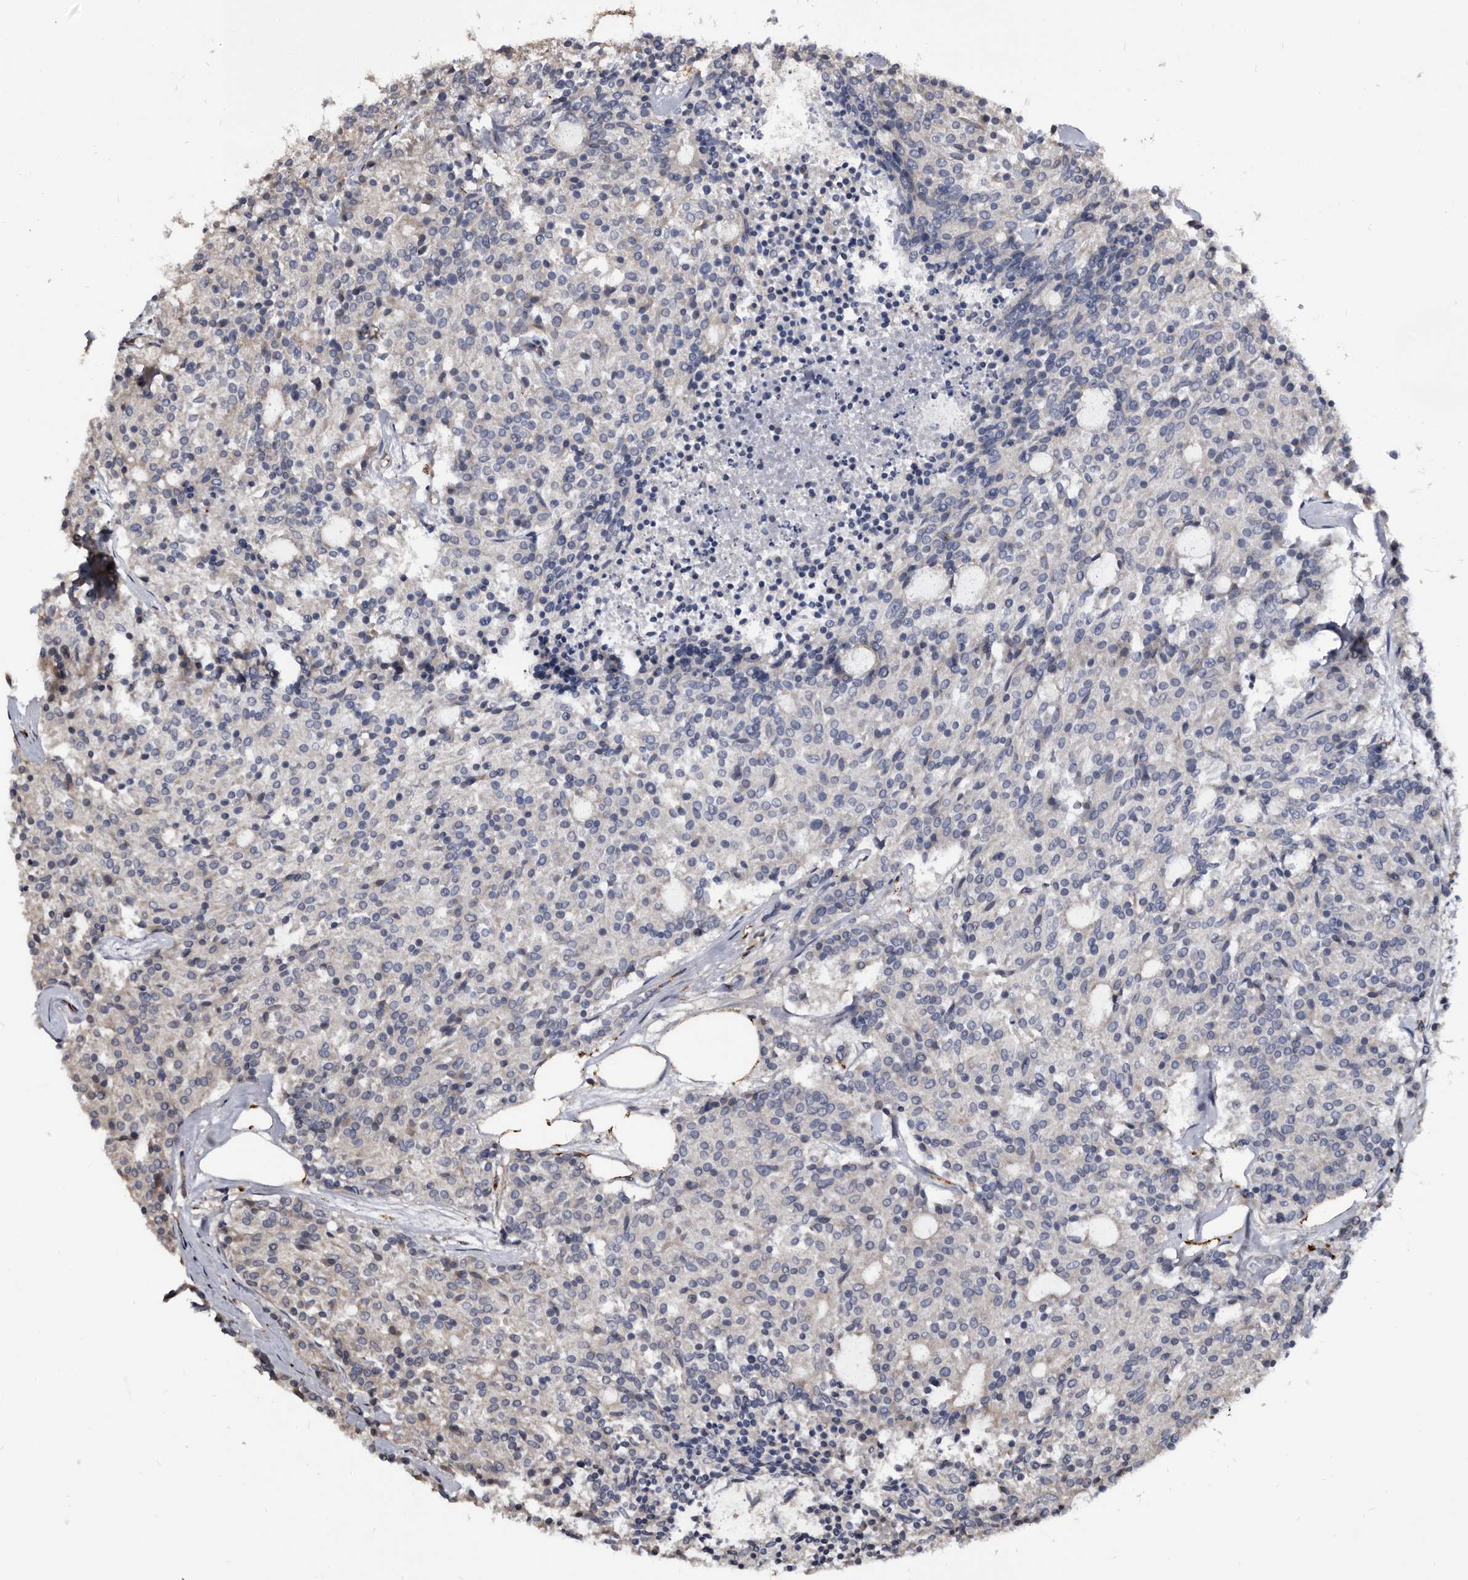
{"staining": {"intensity": "negative", "quantity": "none", "location": "none"}, "tissue": "carcinoid", "cell_type": "Tumor cells", "image_type": "cancer", "snomed": [{"axis": "morphology", "description": "Carcinoid, malignant, NOS"}, {"axis": "topography", "description": "Pancreas"}], "caption": "Immunohistochemistry (IHC) photomicrograph of human carcinoid stained for a protein (brown), which reveals no positivity in tumor cells.", "gene": "CTSA", "patient": {"sex": "female", "age": 54}}